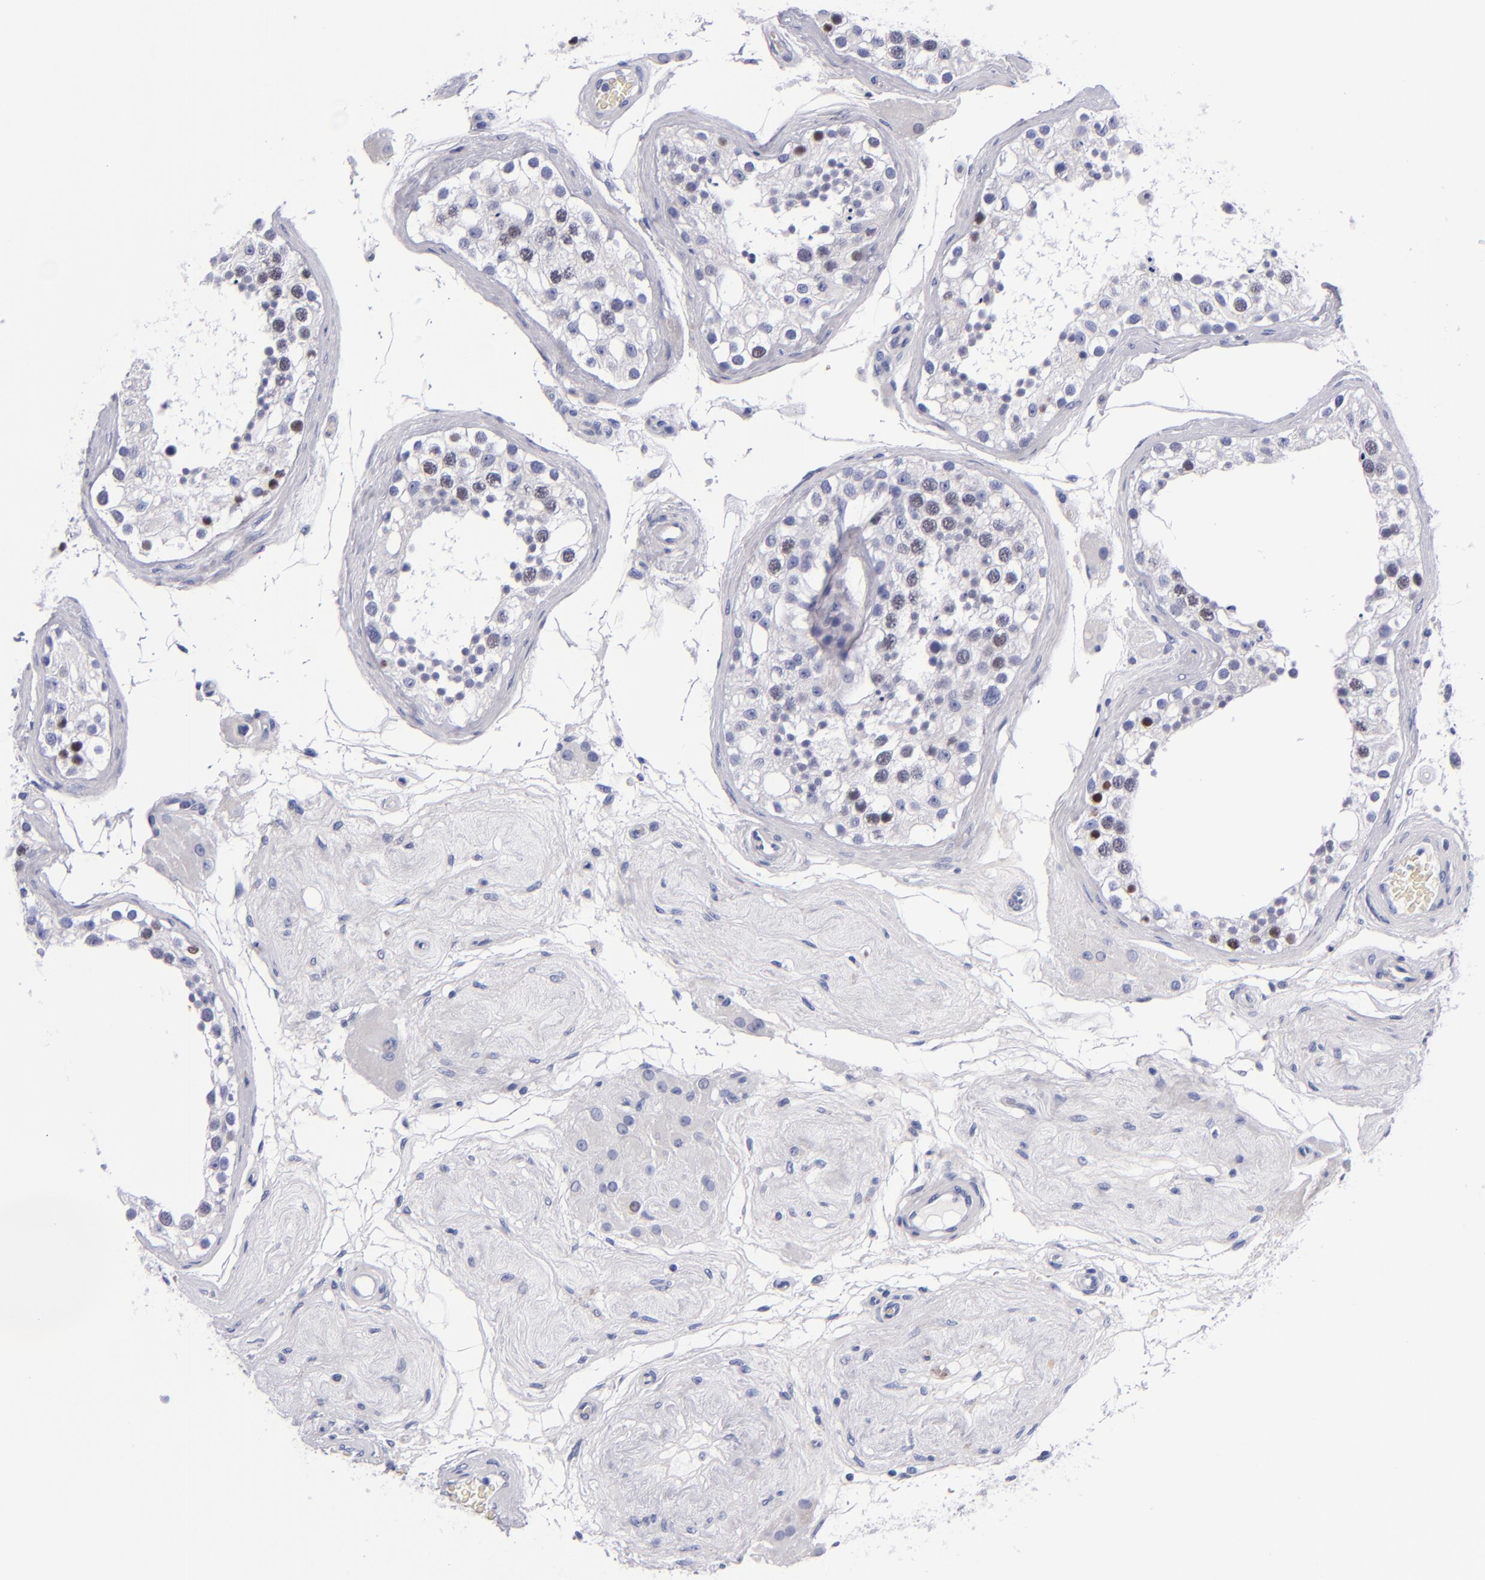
{"staining": {"intensity": "moderate", "quantity": "25%-75%", "location": "nuclear"}, "tissue": "testis", "cell_type": "Cells in seminiferous ducts", "image_type": "normal", "snomed": [{"axis": "morphology", "description": "Normal tissue, NOS"}, {"axis": "topography", "description": "Testis"}], "caption": "Brown immunohistochemical staining in unremarkable human testis reveals moderate nuclear staining in about 25%-75% of cells in seminiferous ducts. The protein is shown in brown color, while the nuclei are stained blue.", "gene": "MCM7", "patient": {"sex": "male", "age": 68}}